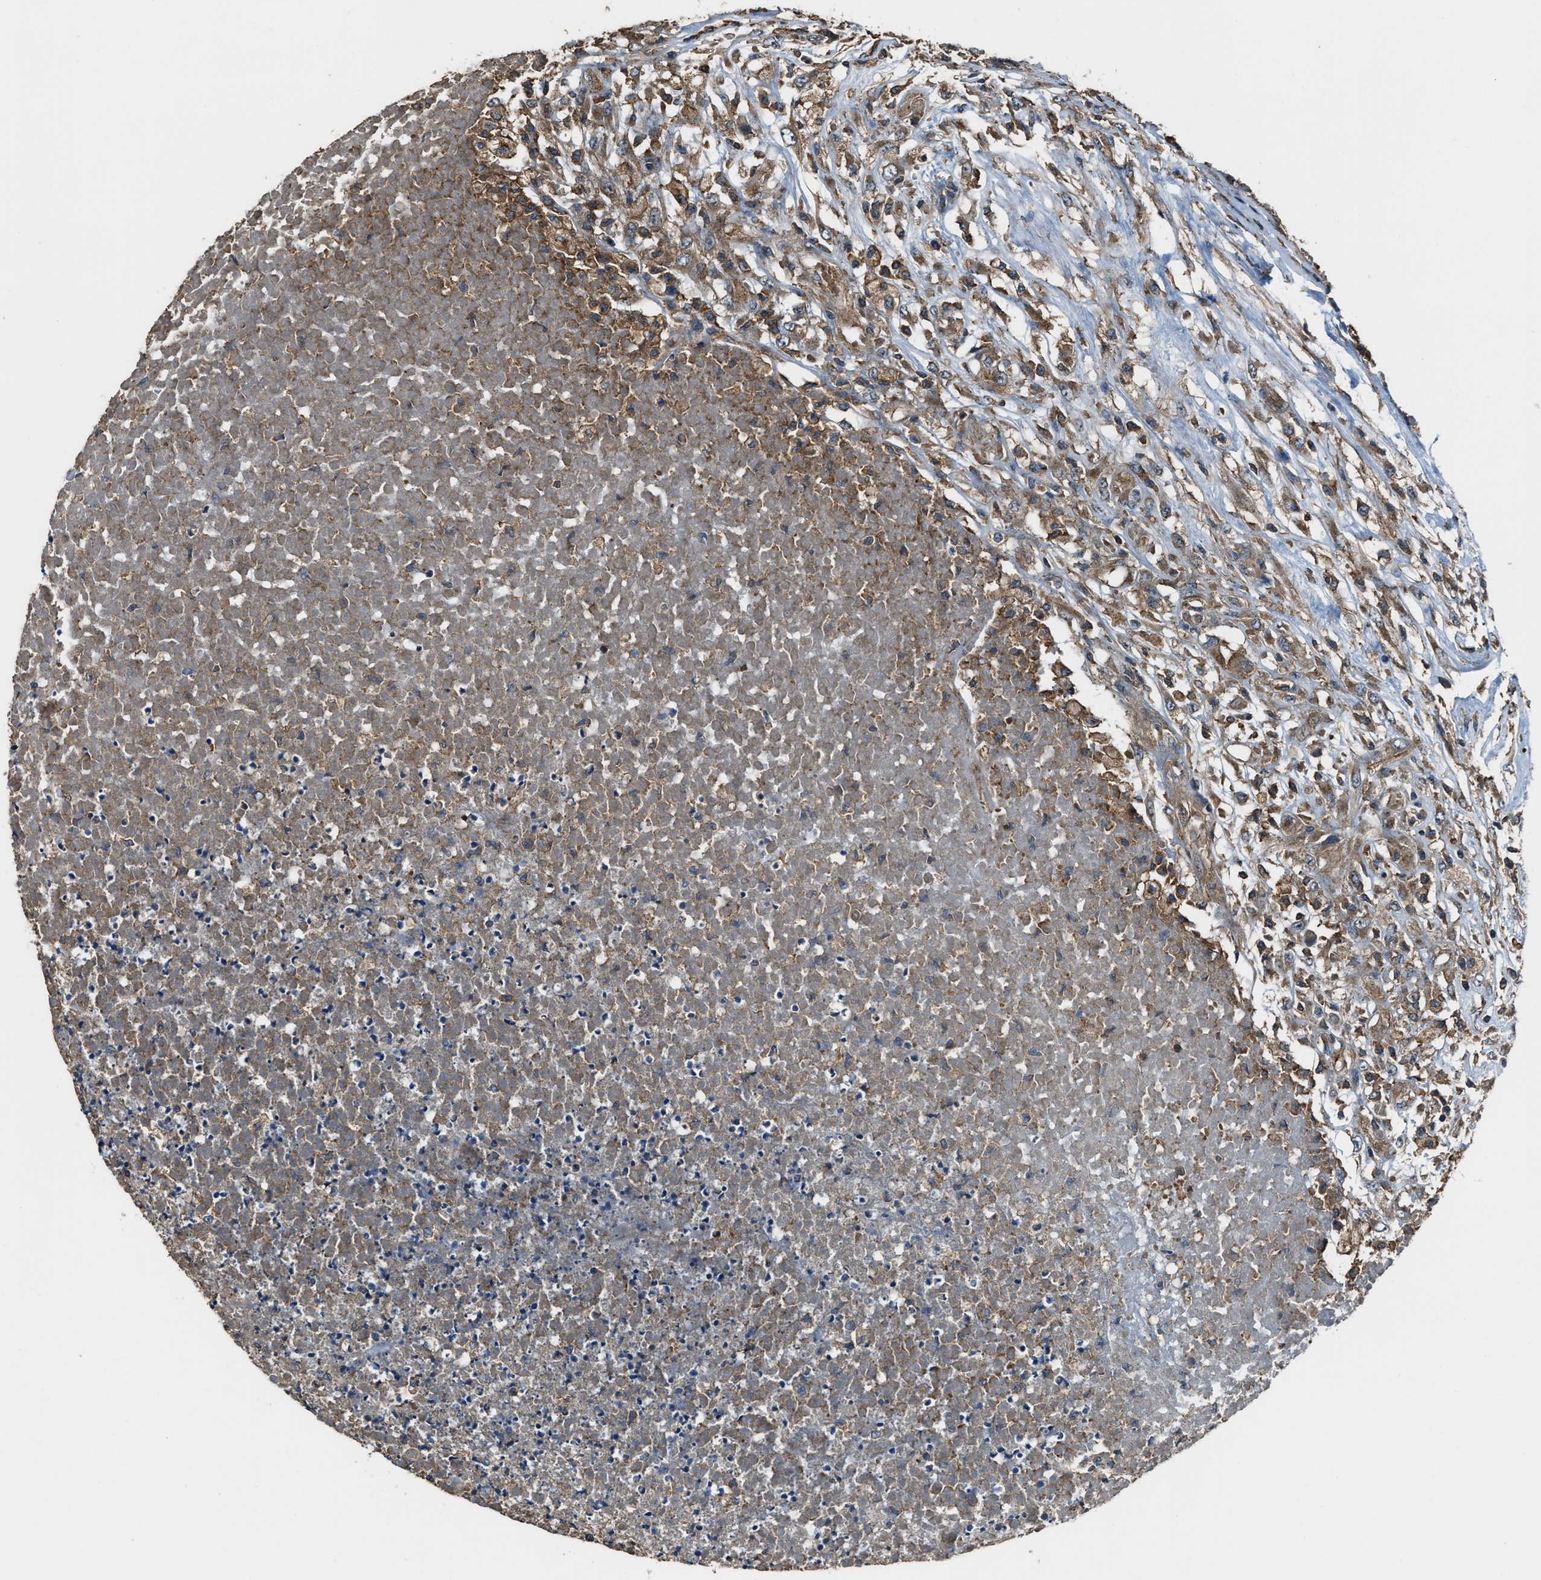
{"staining": {"intensity": "weak", "quantity": ">75%", "location": "cytoplasmic/membranous"}, "tissue": "testis cancer", "cell_type": "Tumor cells", "image_type": "cancer", "snomed": [{"axis": "morphology", "description": "Seminoma, NOS"}, {"axis": "topography", "description": "Testis"}], "caption": "Protein staining displays weak cytoplasmic/membranous expression in about >75% of tumor cells in testis cancer.", "gene": "MAP3K8", "patient": {"sex": "male", "age": 59}}